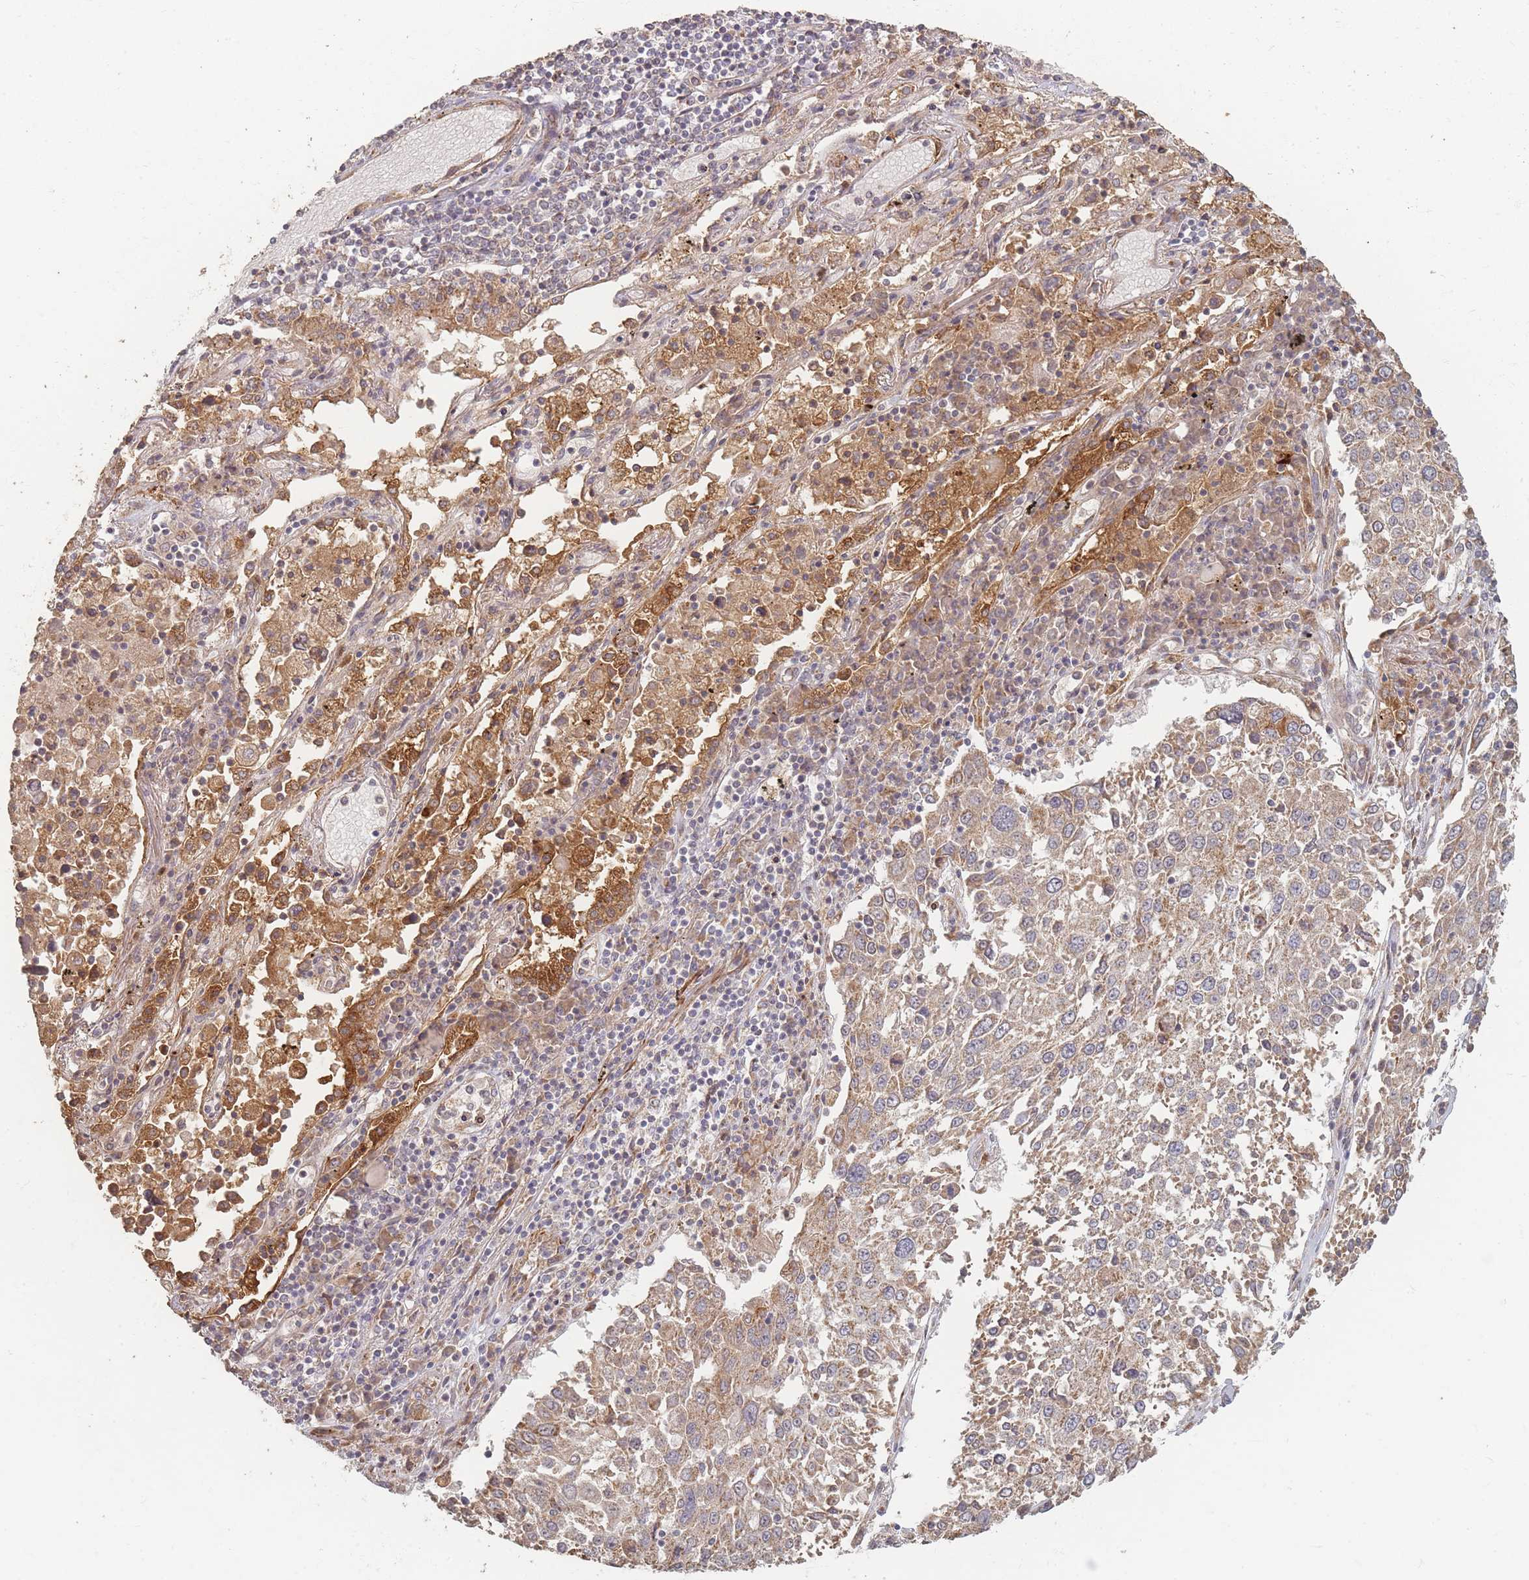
{"staining": {"intensity": "weak", "quantity": ">75%", "location": "cytoplasmic/membranous"}, "tissue": "lung cancer", "cell_type": "Tumor cells", "image_type": "cancer", "snomed": [{"axis": "morphology", "description": "Squamous cell carcinoma, NOS"}, {"axis": "topography", "description": "Lung"}], "caption": "Protein analysis of lung cancer (squamous cell carcinoma) tissue demonstrates weak cytoplasmic/membranous positivity in about >75% of tumor cells.", "gene": "MRPS6", "patient": {"sex": "male", "age": 65}}